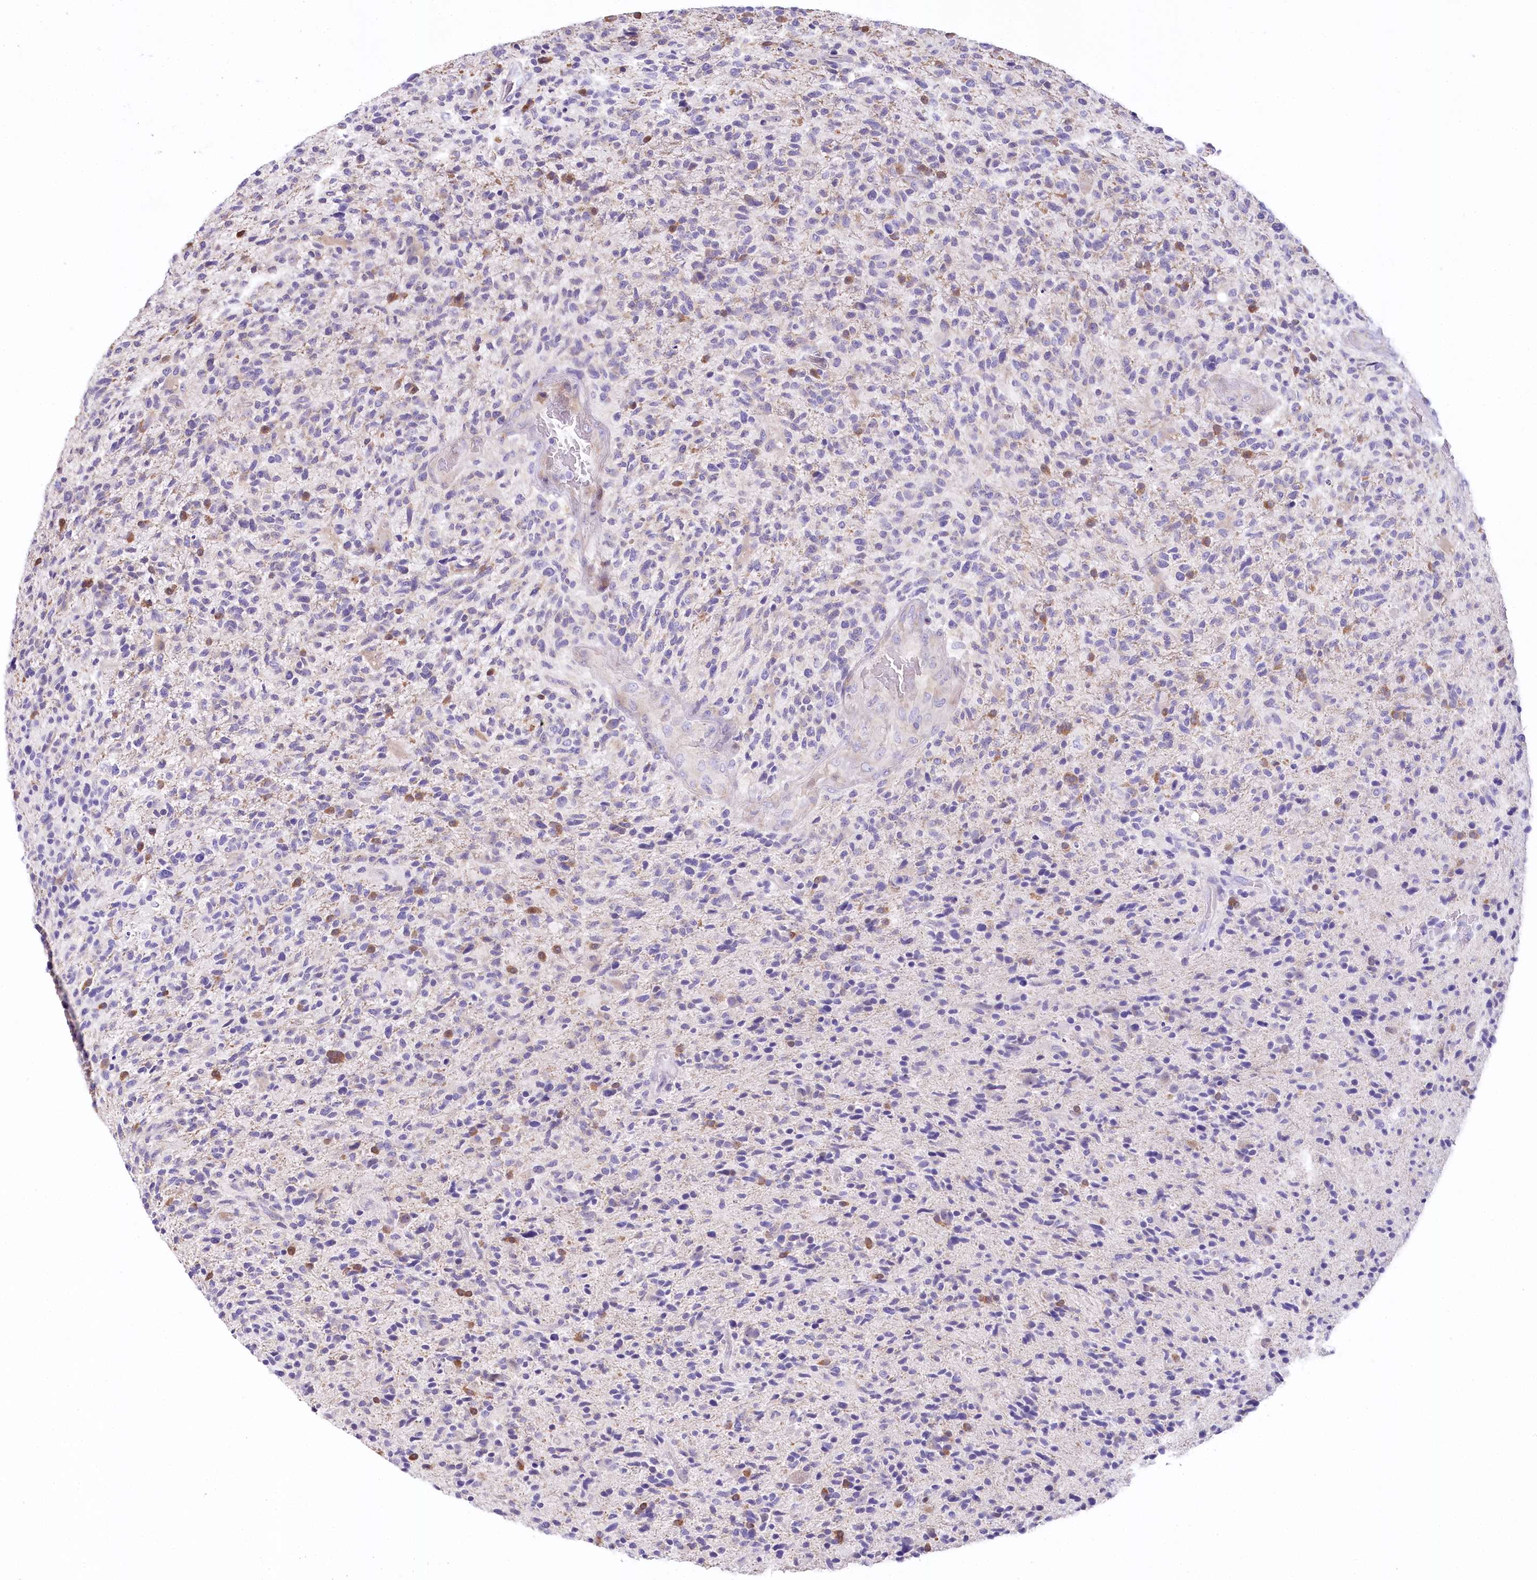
{"staining": {"intensity": "moderate", "quantity": "<25%", "location": "cytoplasmic/membranous,nuclear"}, "tissue": "glioma", "cell_type": "Tumor cells", "image_type": "cancer", "snomed": [{"axis": "morphology", "description": "Glioma, malignant, High grade"}, {"axis": "topography", "description": "Brain"}], "caption": "High-magnification brightfield microscopy of malignant high-grade glioma stained with DAB (3,3'-diaminobenzidine) (brown) and counterstained with hematoxylin (blue). tumor cells exhibit moderate cytoplasmic/membranous and nuclear positivity is appreciated in about<25% of cells.", "gene": "MYOZ1", "patient": {"sex": "male", "age": 72}}